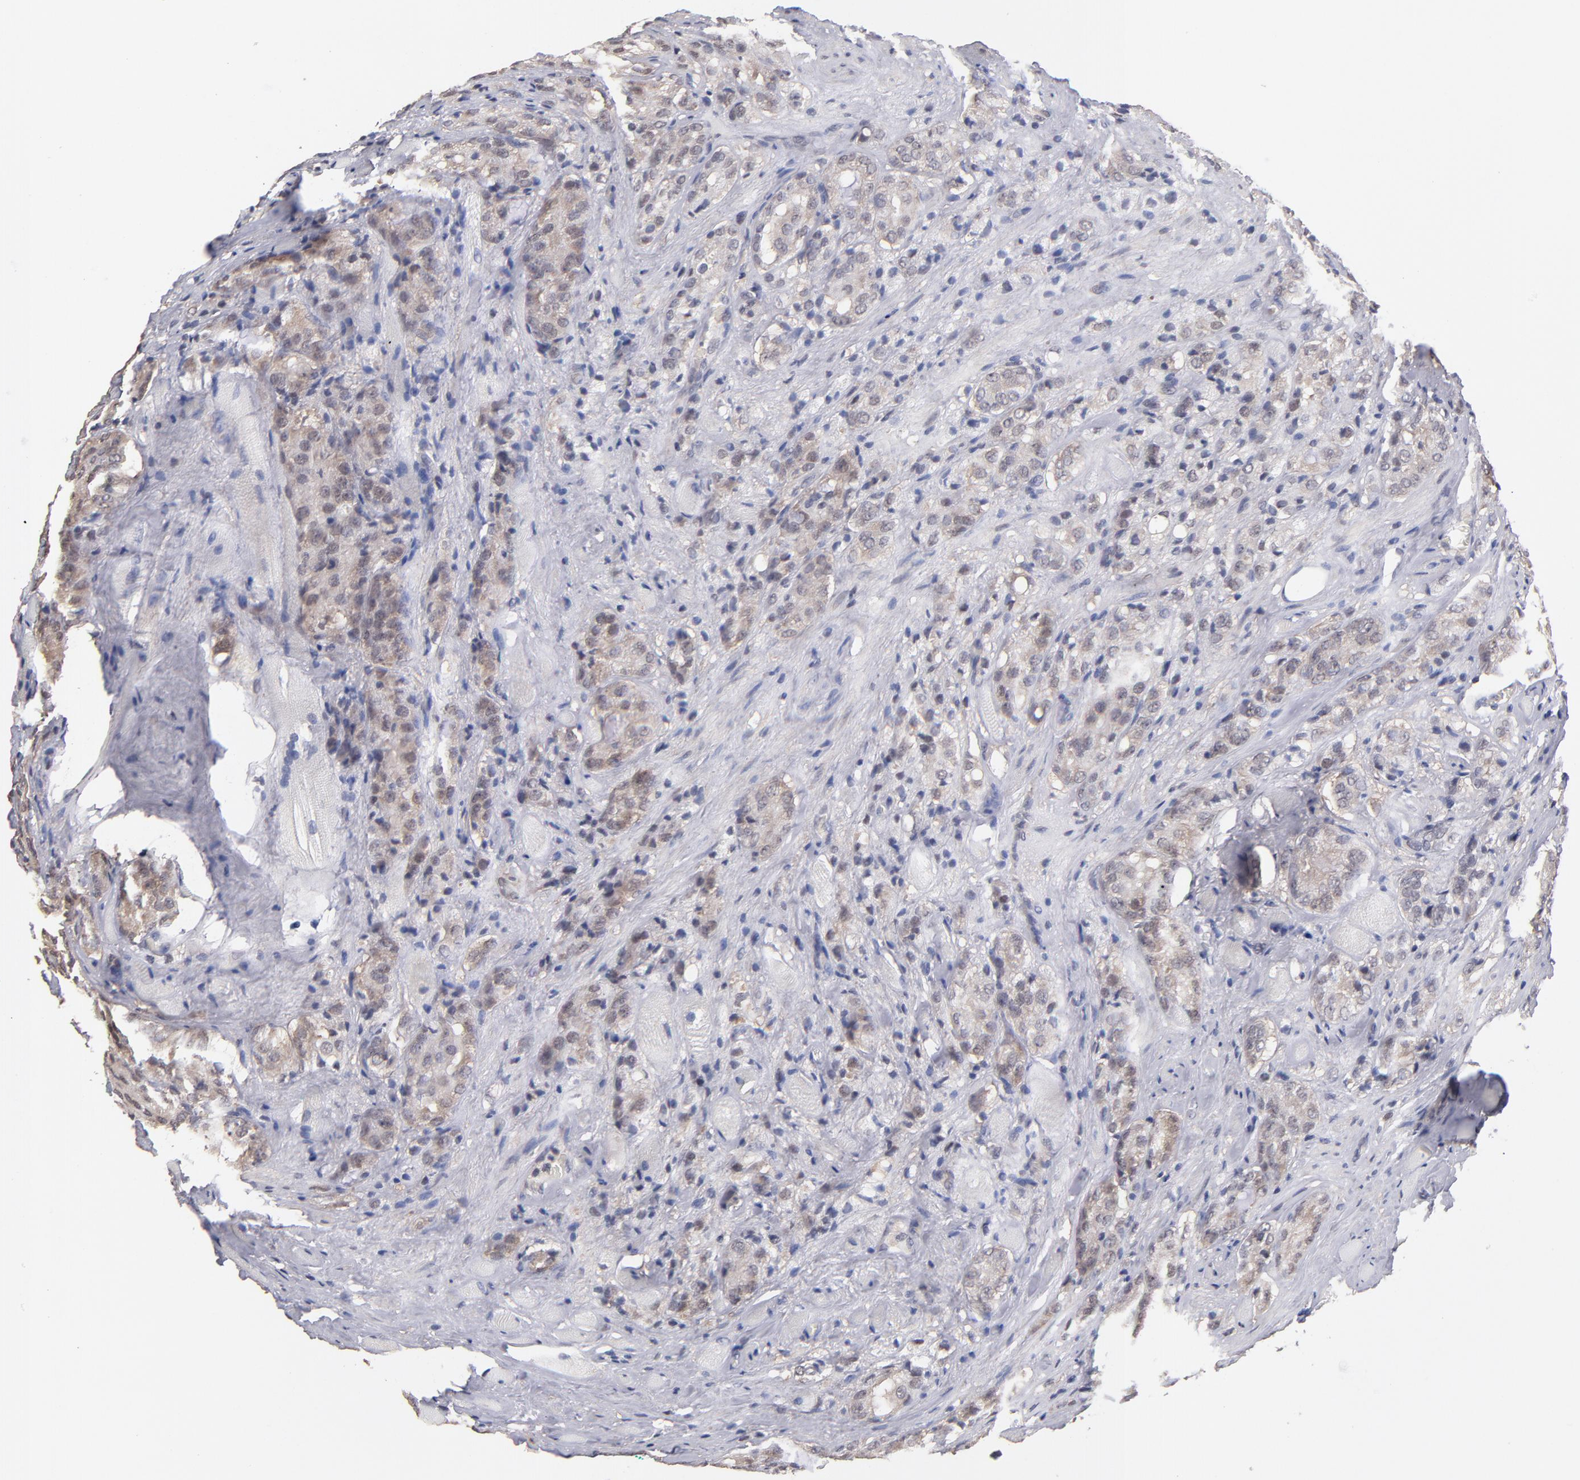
{"staining": {"intensity": "weak", "quantity": "25%-75%", "location": "cytoplasmic/membranous"}, "tissue": "prostate cancer", "cell_type": "Tumor cells", "image_type": "cancer", "snomed": [{"axis": "morphology", "description": "Adenocarcinoma, Medium grade"}, {"axis": "topography", "description": "Prostate"}], "caption": "This image demonstrates immunohistochemistry (IHC) staining of prostate cancer (medium-grade adenocarcinoma), with low weak cytoplasmic/membranous staining in approximately 25%-75% of tumor cells.", "gene": "PSMD10", "patient": {"sex": "male", "age": 60}}